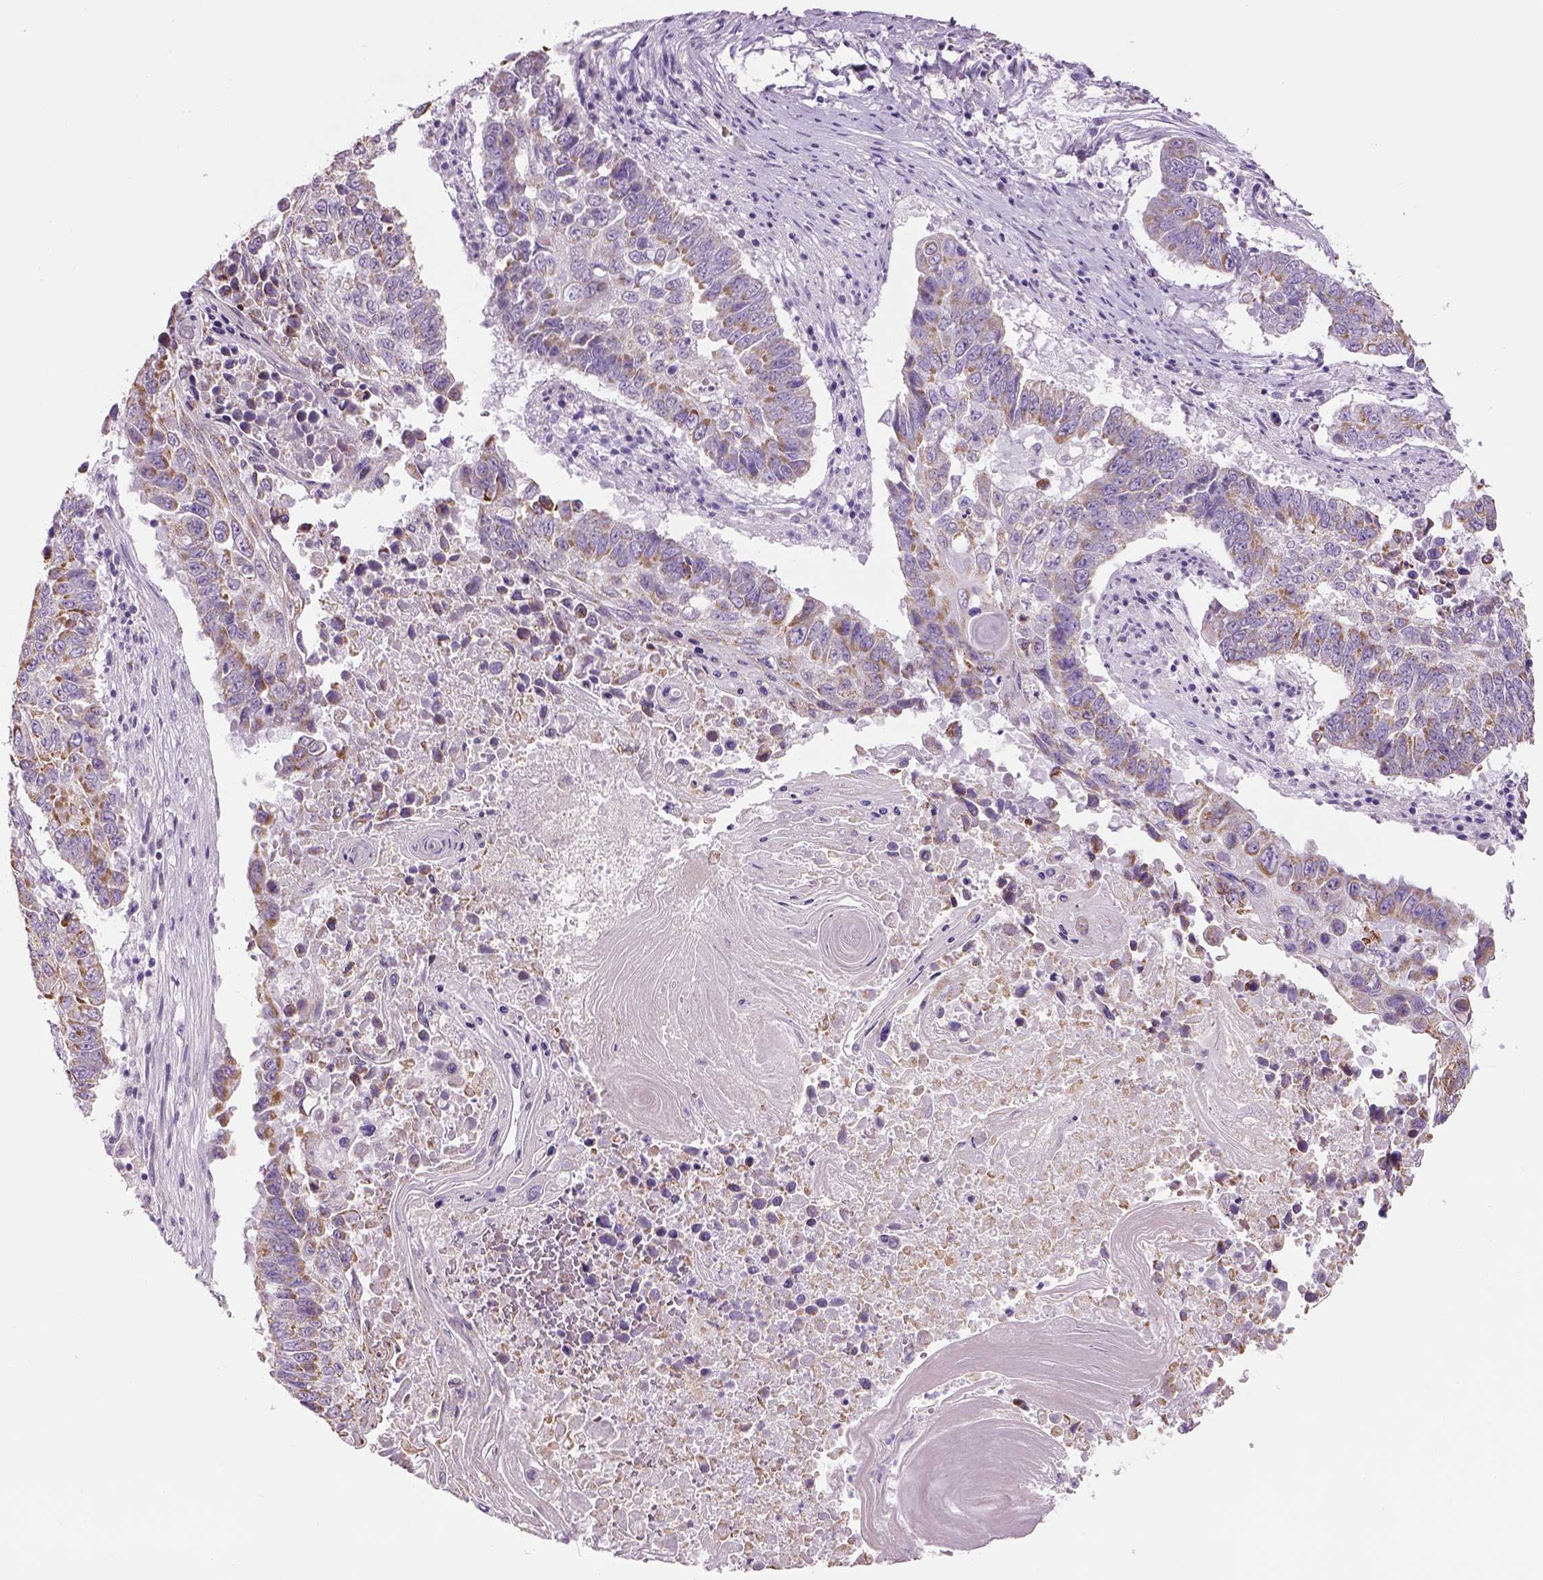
{"staining": {"intensity": "weak", "quantity": "25%-75%", "location": "cytoplasmic/membranous"}, "tissue": "lung cancer", "cell_type": "Tumor cells", "image_type": "cancer", "snomed": [{"axis": "morphology", "description": "Squamous cell carcinoma, NOS"}, {"axis": "topography", "description": "Lung"}], "caption": "Lung cancer (squamous cell carcinoma) was stained to show a protein in brown. There is low levels of weak cytoplasmic/membranous positivity in approximately 25%-75% of tumor cells.", "gene": "IFT52", "patient": {"sex": "male", "age": 73}}